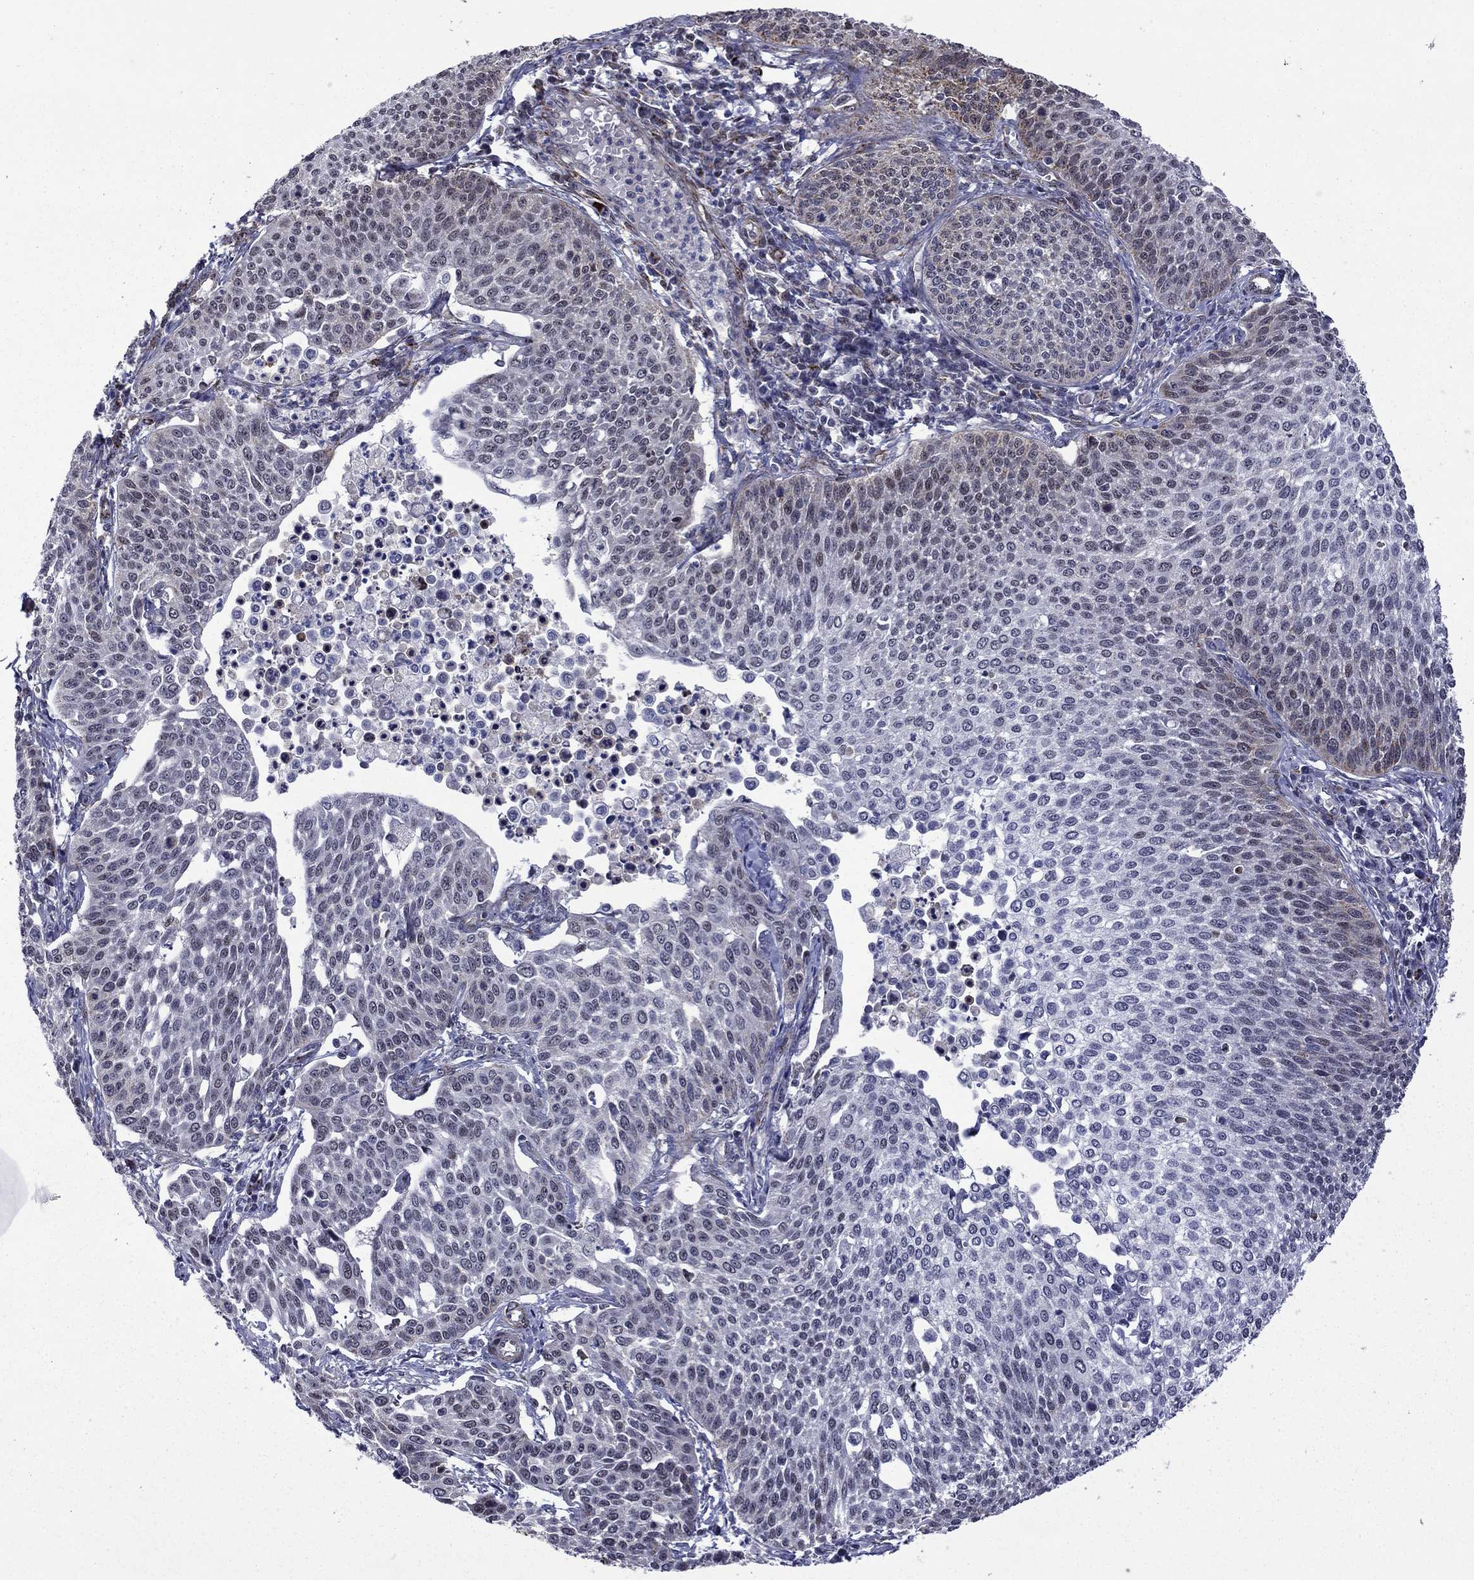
{"staining": {"intensity": "moderate", "quantity": "25%-75%", "location": "nuclear"}, "tissue": "cervical cancer", "cell_type": "Tumor cells", "image_type": "cancer", "snomed": [{"axis": "morphology", "description": "Squamous cell carcinoma, NOS"}, {"axis": "topography", "description": "Cervix"}], "caption": "IHC (DAB) staining of human cervical cancer reveals moderate nuclear protein expression in approximately 25%-75% of tumor cells.", "gene": "SURF2", "patient": {"sex": "female", "age": 34}}